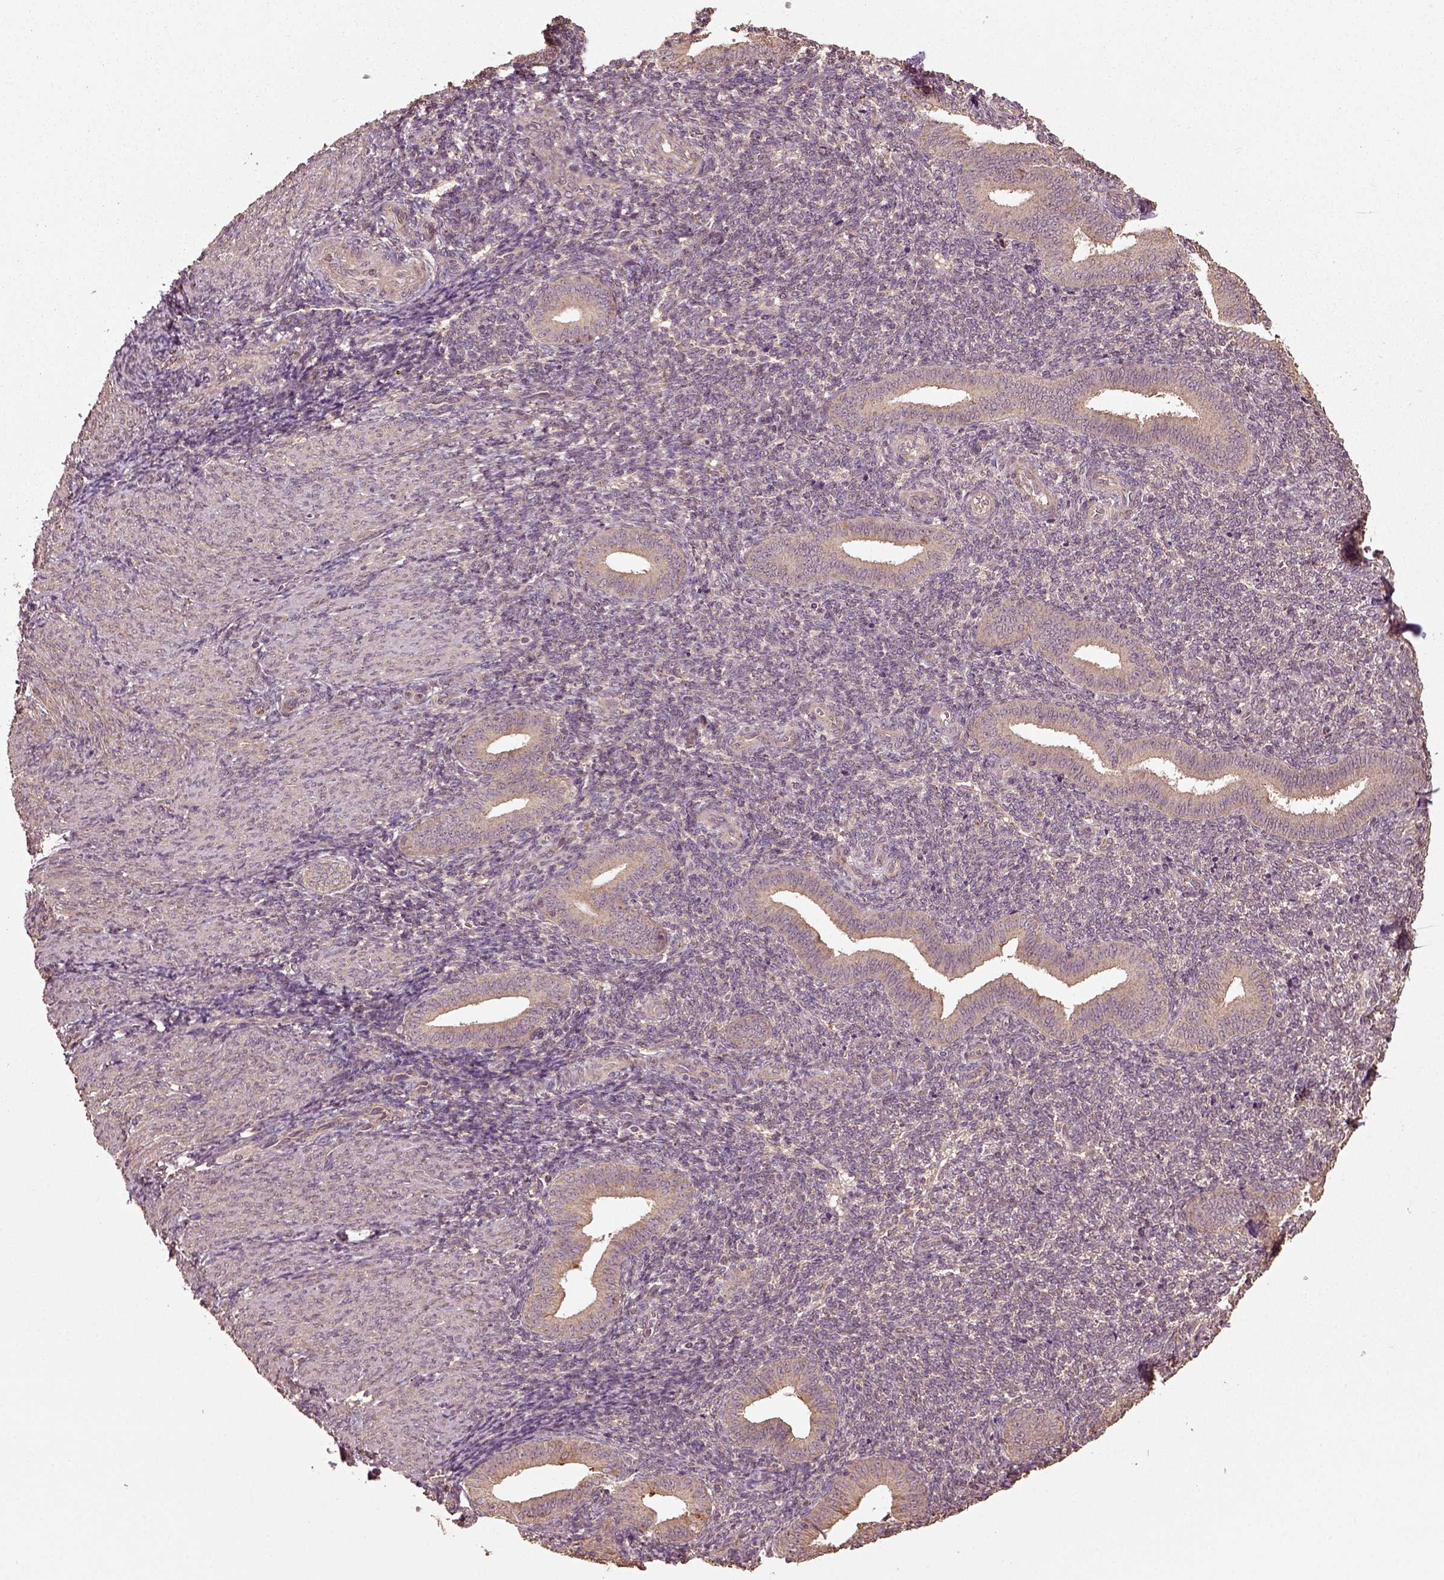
{"staining": {"intensity": "negative", "quantity": "none", "location": "none"}, "tissue": "endometrium", "cell_type": "Cells in endometrial stroma", "image_type": "normal", "snomed": [{"axis": "morphology", "description": "Normal tissue, NOS"}, {"axis": "topography", "description": "Endometrium"}], "caption": "There is no significant staining in cells in endometrial stroma of endometrium. (Brightfield microscopy of DAB immunohistochemistry at high magnification).", "gene": "ERV3", "patient": {"sex": "female", "age": 25}}